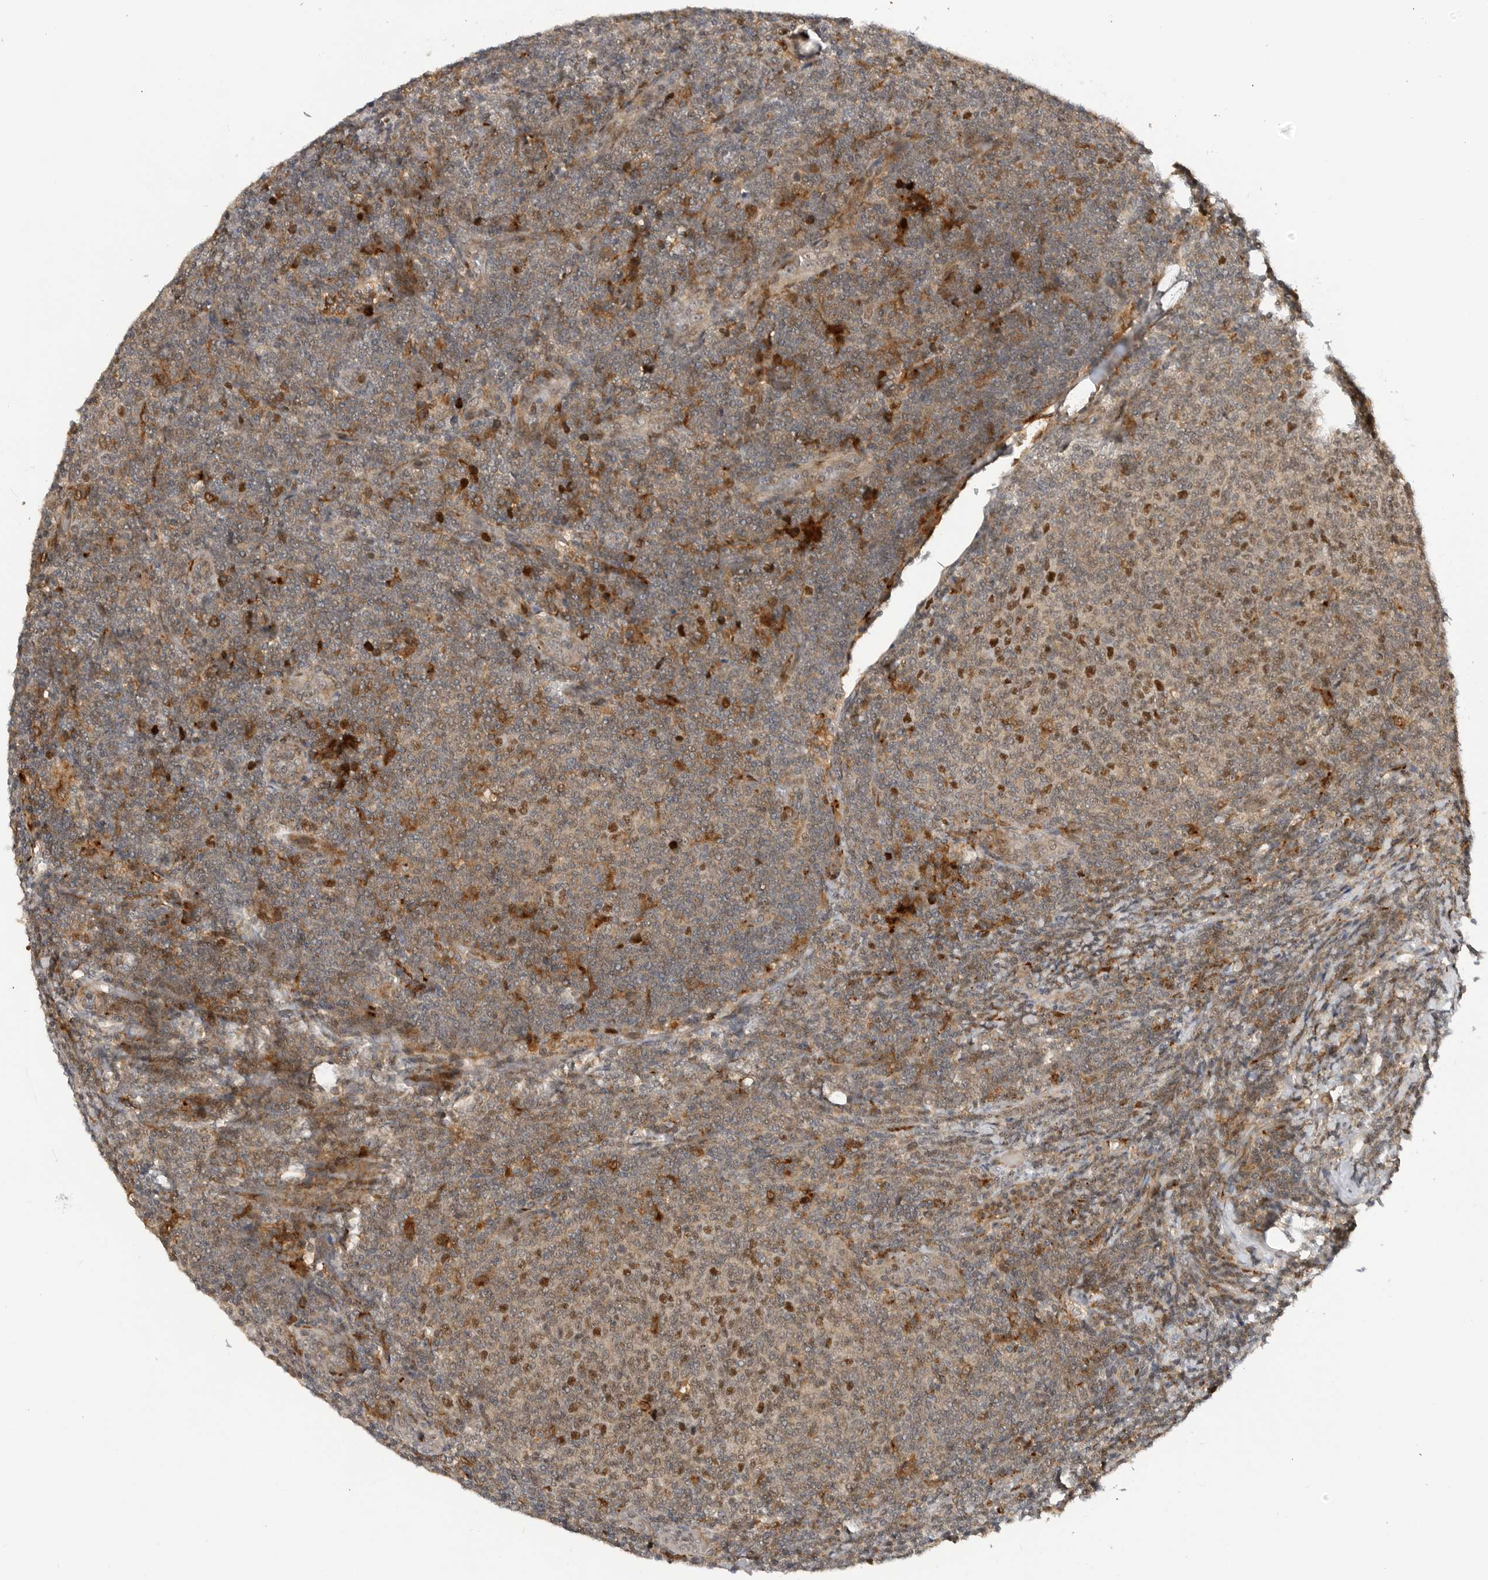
{"staining": {"intensity": "moderate", "quantity": "25%-75%", "location": "nuclear"}, "tissue": "lymphoma", "cell_type": "Tumor cells", "image_type": "cancer", "snomed": [{"axis": "morphology", "description": "Malignant lymphoma, non-Hodgkin's type, Low grade"}, {"axis": "topography", "description": "Lymph node"}], "caption": "Protein expression by immunohistochemistry shows moderate nuclear positivity in about 25%-75% of tumor cells in malignant lymphoma, non-Hodgkin's type (low-grade). Nuclei are stained in blue.", "gene": "CSNK1G3", "patient": {"sex": "male", "age": 66}}